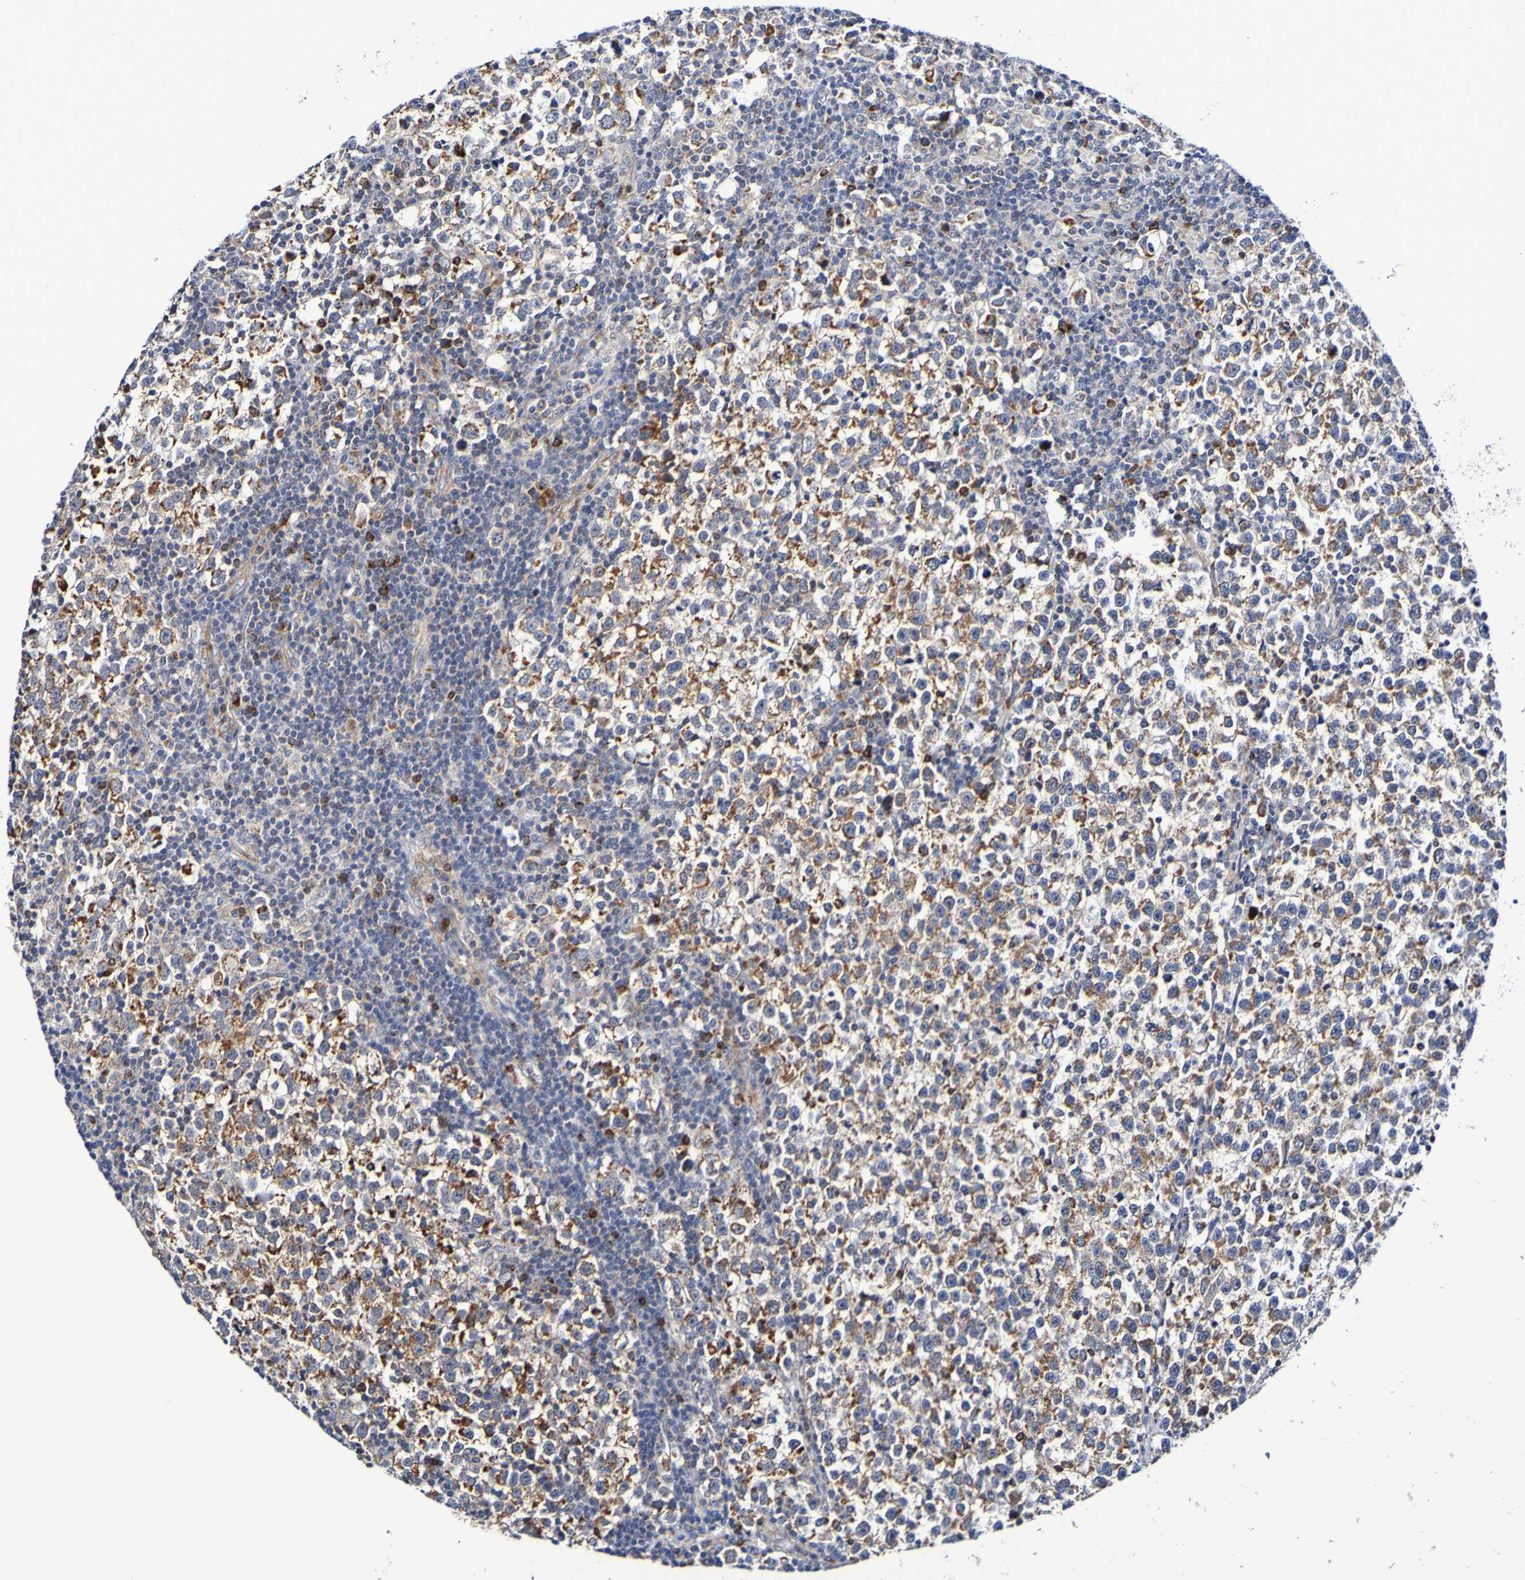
{"staining": {"intensity": "moderate", "quantity": ">75%", "location": "cytoplasmic/membranous"}, "tissue": "testis cancer", "cell_type": "Tumor cells", "image_type": "cancer", "snomed": [{"axis": "morphology", "description": "Seminoma, NOS"}, {"axis": "topography", "description": "Testis"}], "caption": "A medium amount of moderate cytoplasmic/membranous staining is present in approximately >75% of tumor cells in testis cancer tissue.", "gene": "GJB1", "patient": {"sex": "male", "age": 43}}